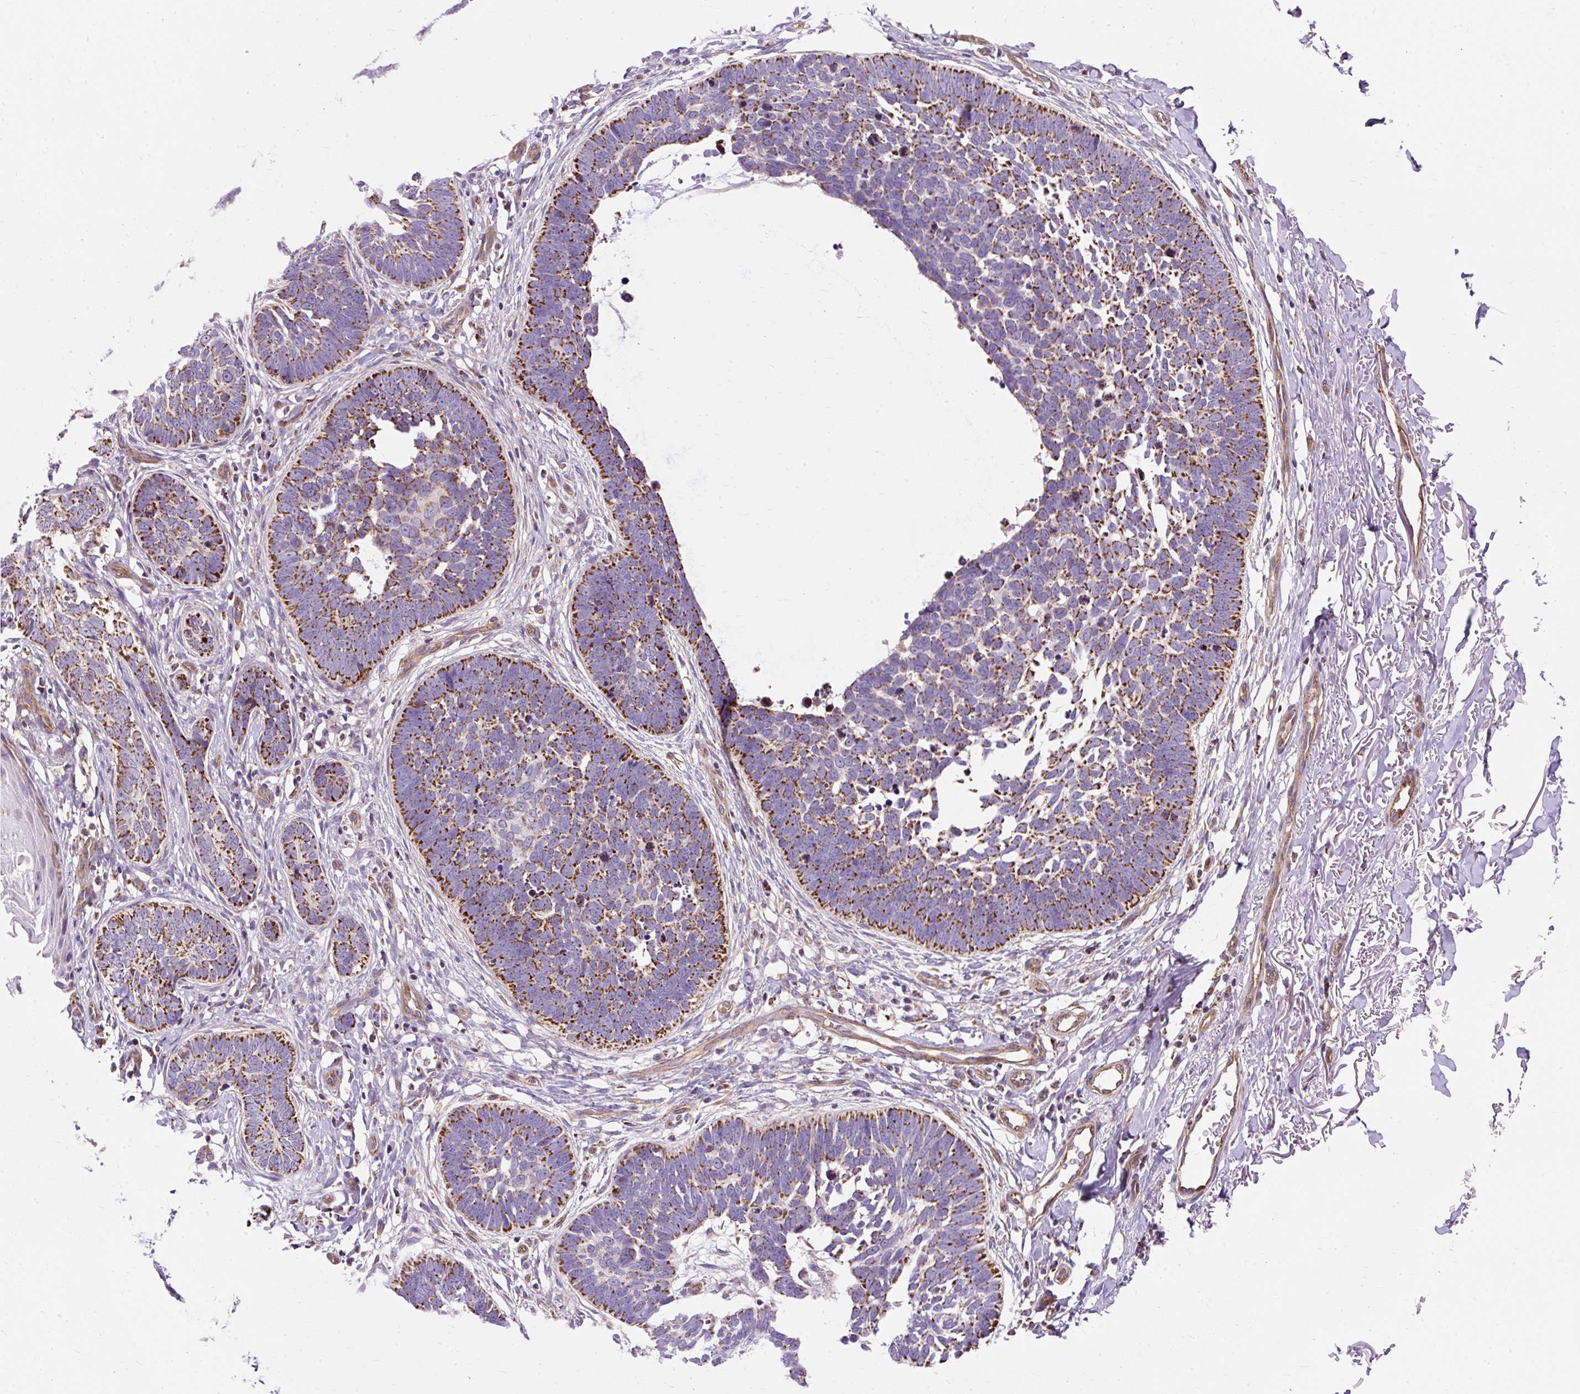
{"staining": {"intensity": "strong", "quantity": "25%-75%", "location": "cytoplasmic/membranous"}, "tissue": "skin cancer", "cell_type": "Tumor cells", "image_type": "cancer", "snomed": [{"axis": "morphology", "description": "Normal tissue, NOS"}, {"axis": "morphology", "description": "Basal cell carcinoma"}, {"axis": "topography", "description": "Skin"}], "caption": "Skin cancer was stained to show a protein in brown. There is high levels of strong cytoplasmic/membranous expression in about 25%-75% of tumor cells.", "gene": "CEP290", "patient": {"sex": "male", "age": 77}}